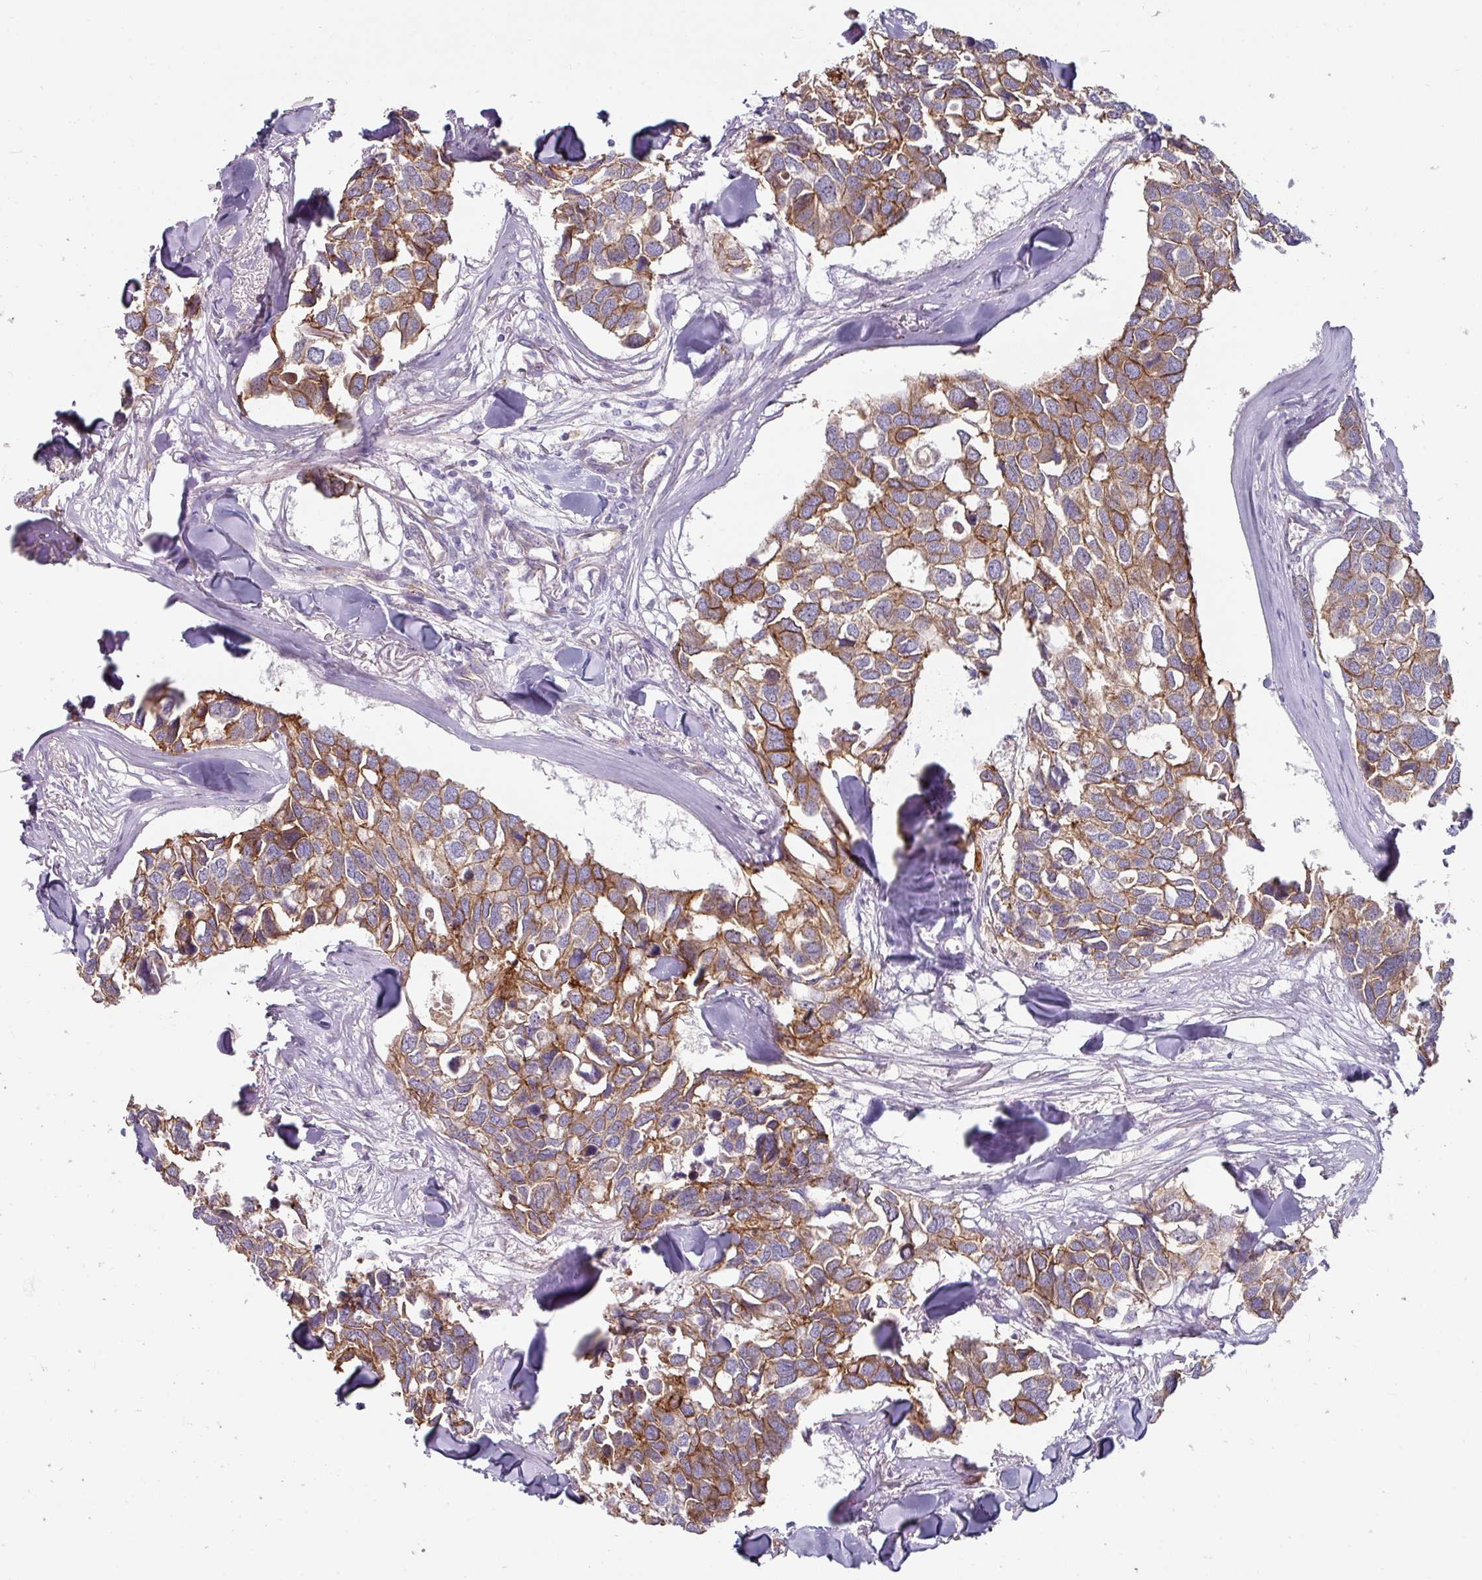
{"staining": {"intensity": "moderate", "quantity": ">75%", "location": "cytoplasmic/membranous"}, "tissue": "breast cancer", "cell_type": "Tumor cells", "image_type": "cancer", "snomed": [{"axis": "morphology", "description": "Duct carcinoma"}, {"axis": "topography", "description": "Breast"}], "caption": "An image of human invasive ductal carcinoma (breast) stained for a protein shows moderate cytoplasmic/membranous brown staining in tumor cells.", "gene": "JUP", "patient": {"sex": "female", "age": 83}}